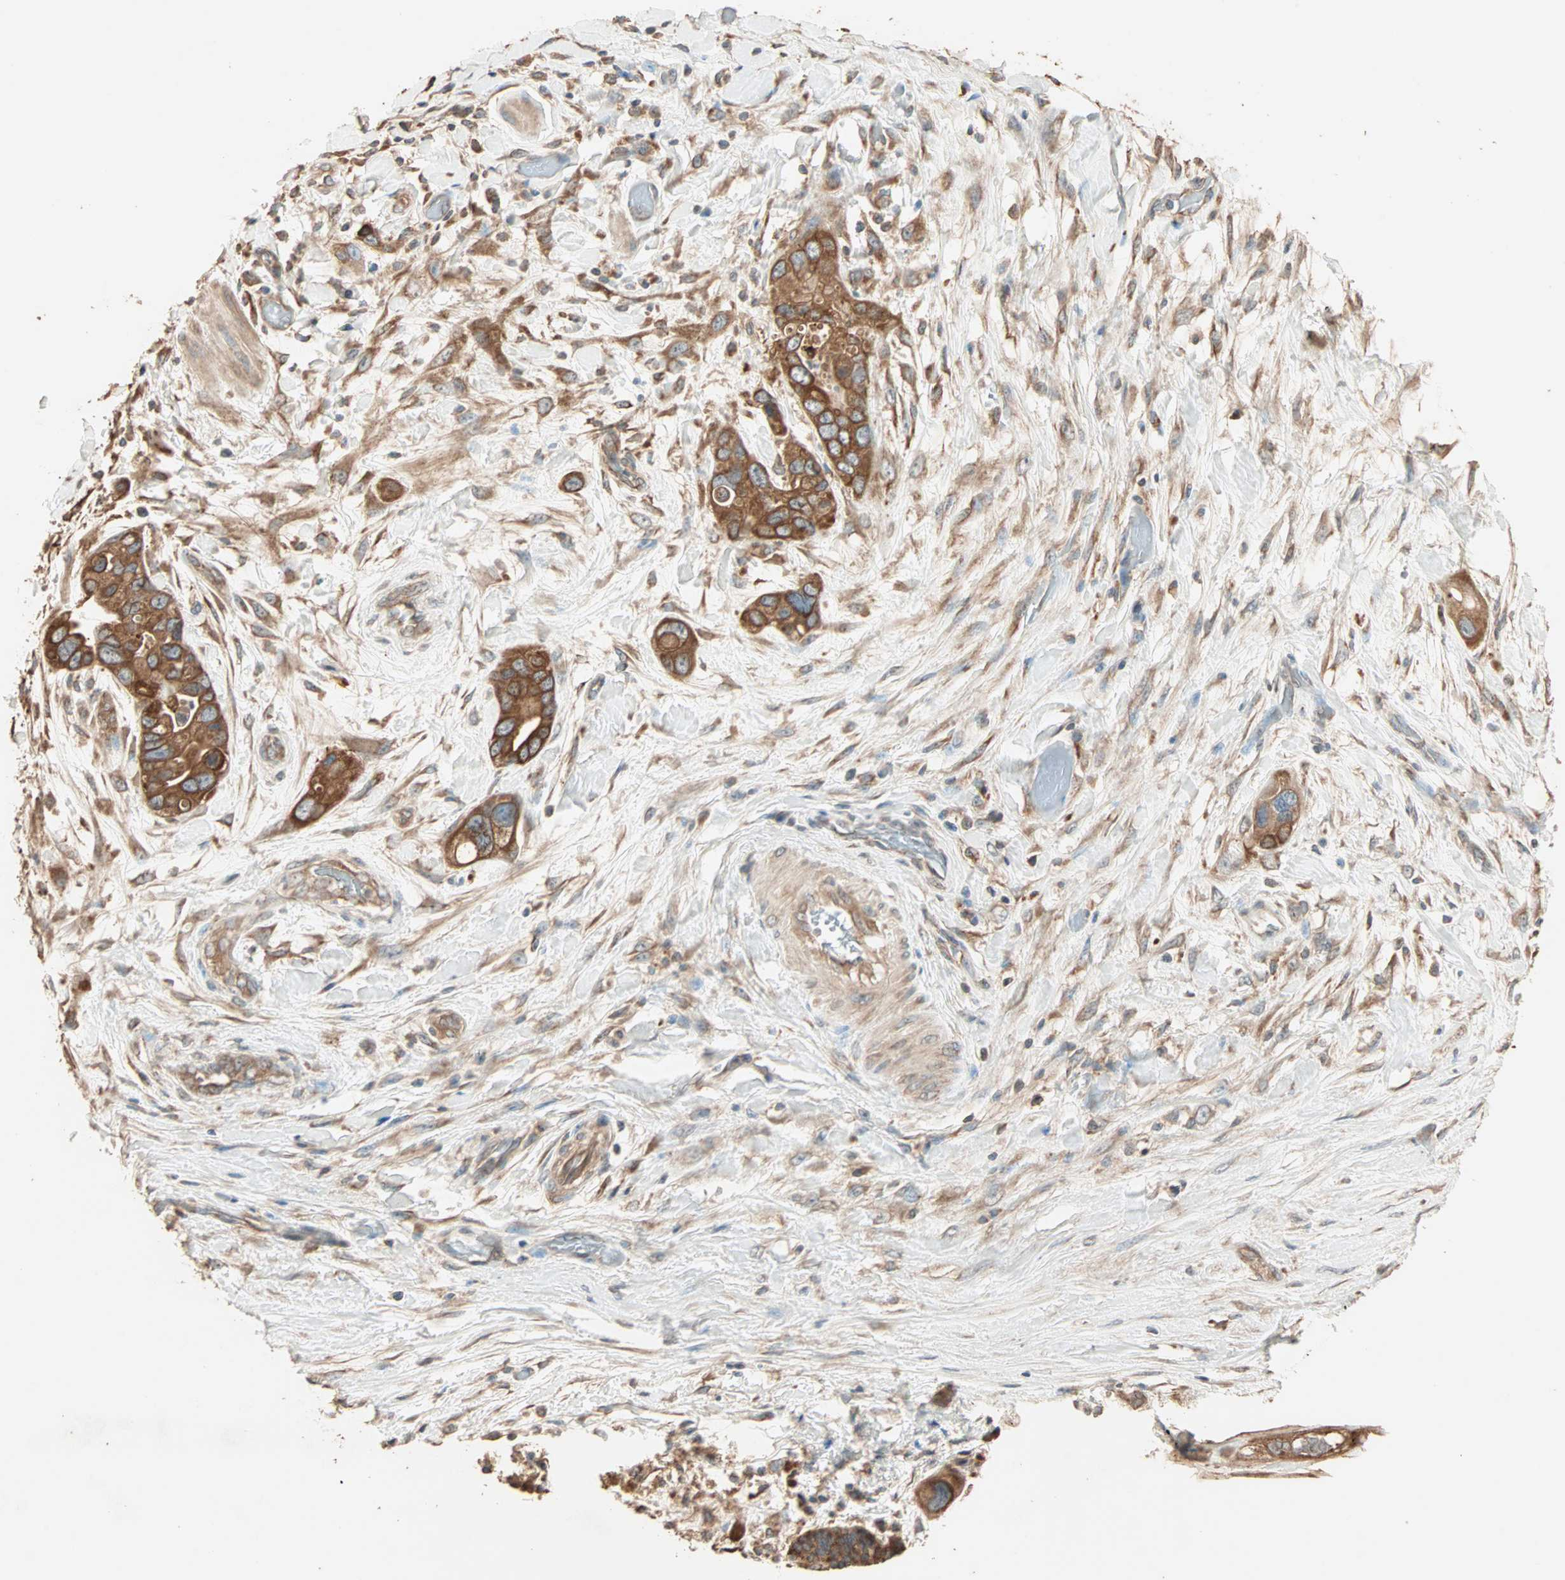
{"staining": {"intensity": "strong", "quantity": ">75%", "location": "cytoplasmic/membranous"}, "tissue": "pancreatic cancer", "cell_type": "Tumor cells", "image_type": "cancer", "snomed": [{"axis": "morphology", "description": "Adenocarcinoma, NOS"}, {"axis": "topography", "description": "Pancreas"}], "caption": "Protein staining demonstrates strong cytoplasmic/membranous expression in approximately >75% of tumor cells in adenocarcinoma (pancreatic). (Stains: DAB in brown, nuclei in blue, Microscopy: brightfield microscopy at high magnification).", "gene": "EIF4G2", "patient": {"sex": "female", "age": 77}}